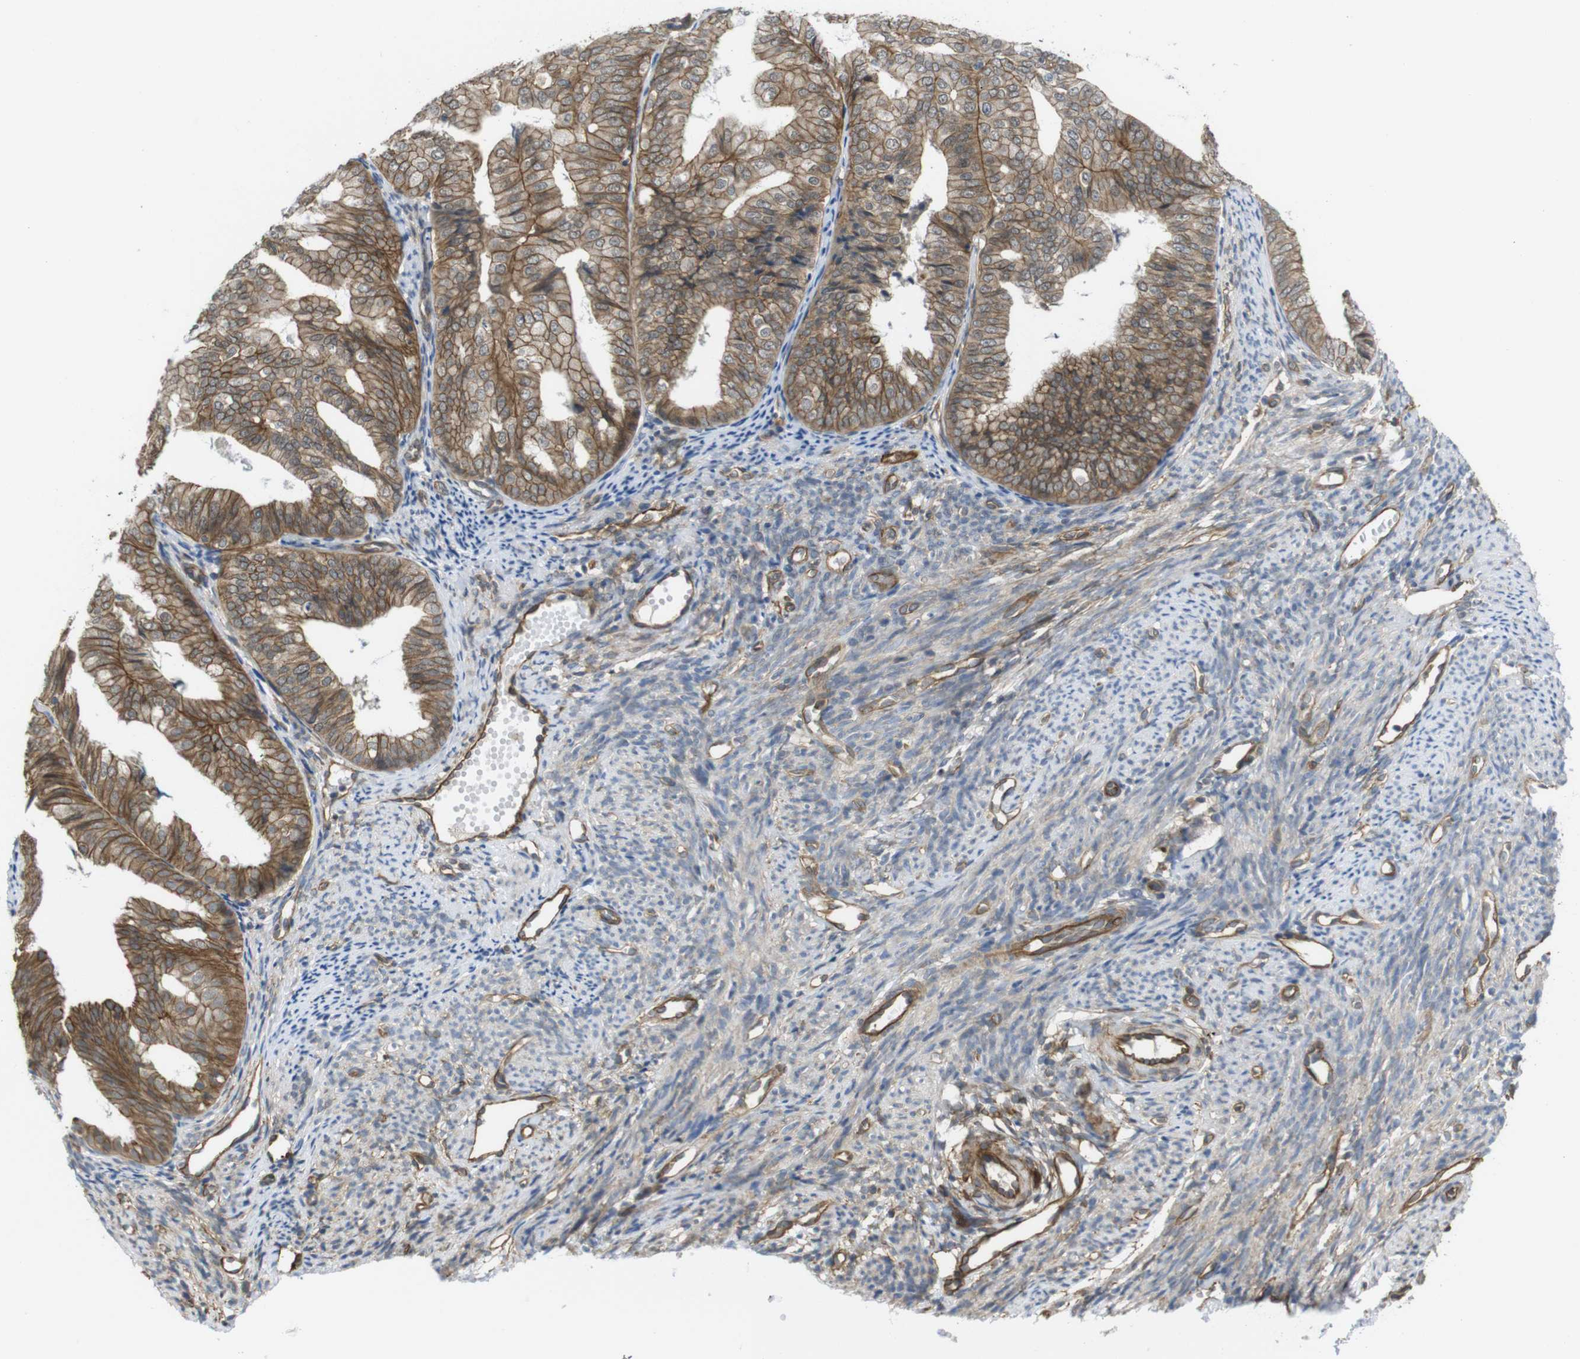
{"staining": {"intensity": "moderate", "quantity": ">75%", "location": "cytoplasmic/membranous"}, "tissue": "endometrial cancer", "cell_type": "Tumor cells", "image_type": "cancer", "snomed": [{"axis": "morphology", "description": "Adenocarcinoma, NOS"}, {"axis": "topography", "description": "Endometrium"}], "caption": "Immunohistochemistry histopathology image of neoplastic tissue: endometrial adenocarcinoma stained using immunohistochemistry shows medium levels of moderate protein expression localized specifically in the cytoplasmic/membranous of tumor cells, appearing as a cytoplasmic/membranous brown color.", "gene": "ZDHHC5", "patient": {"sex": "female", "age": 63}}